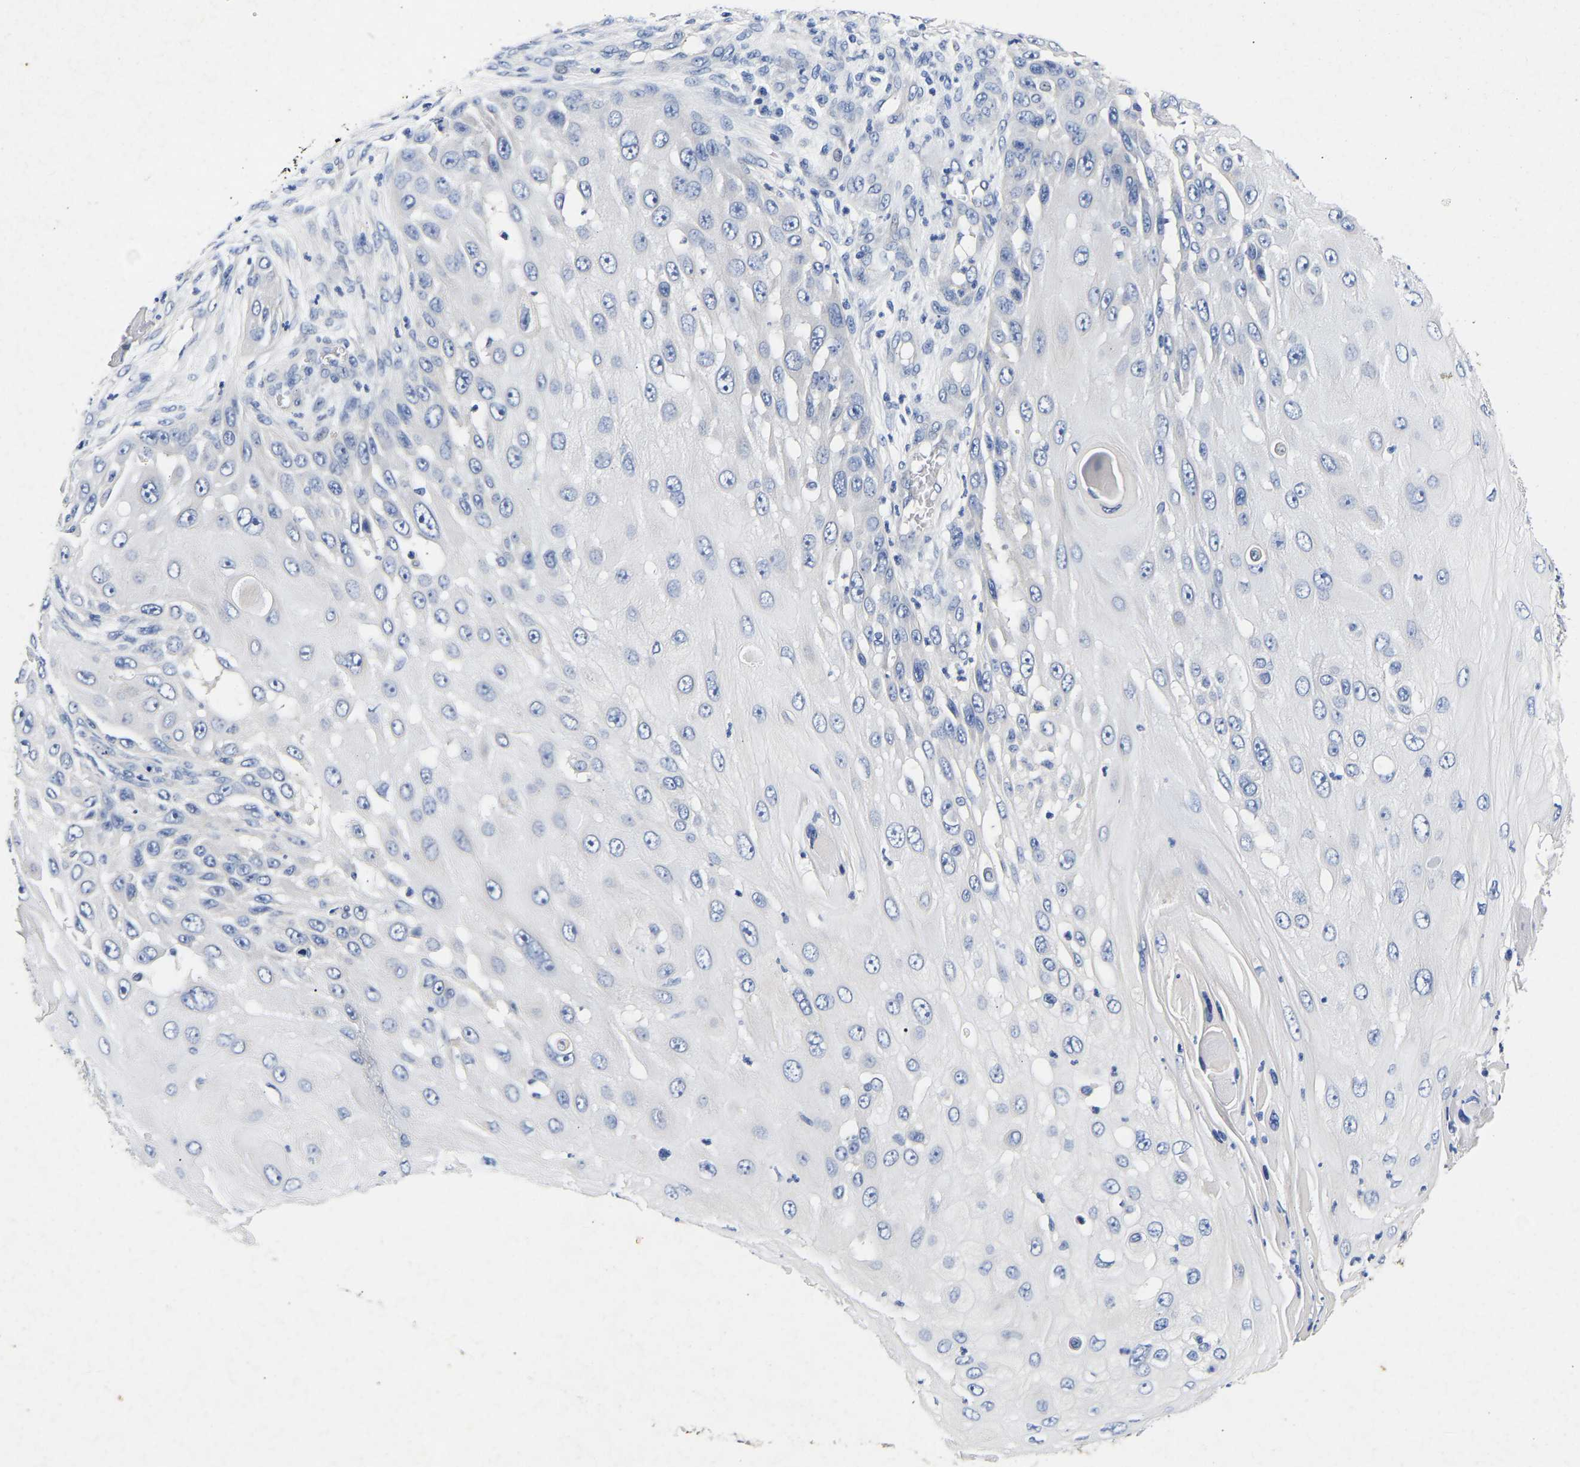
{"staining": {"intensity": "negative", "quantity": "none", "location": "none"}, "tissue": "skin cancer", "cell_type": "Tumor cells", "image_type": "cancer", "snomed": [{"axis": "morphology", "description": "Squamous cell carcinoma, NOS"}, {"axis": "topography", "description": "Skin"}], "caption": "Image shows no protein positivity in tumor cells of skin cancer tissue. (DAB immunohistochemistry (IHC), high magnification).", "gene": "CCDC6", "patient": {"sex": "female", "age": 44}}